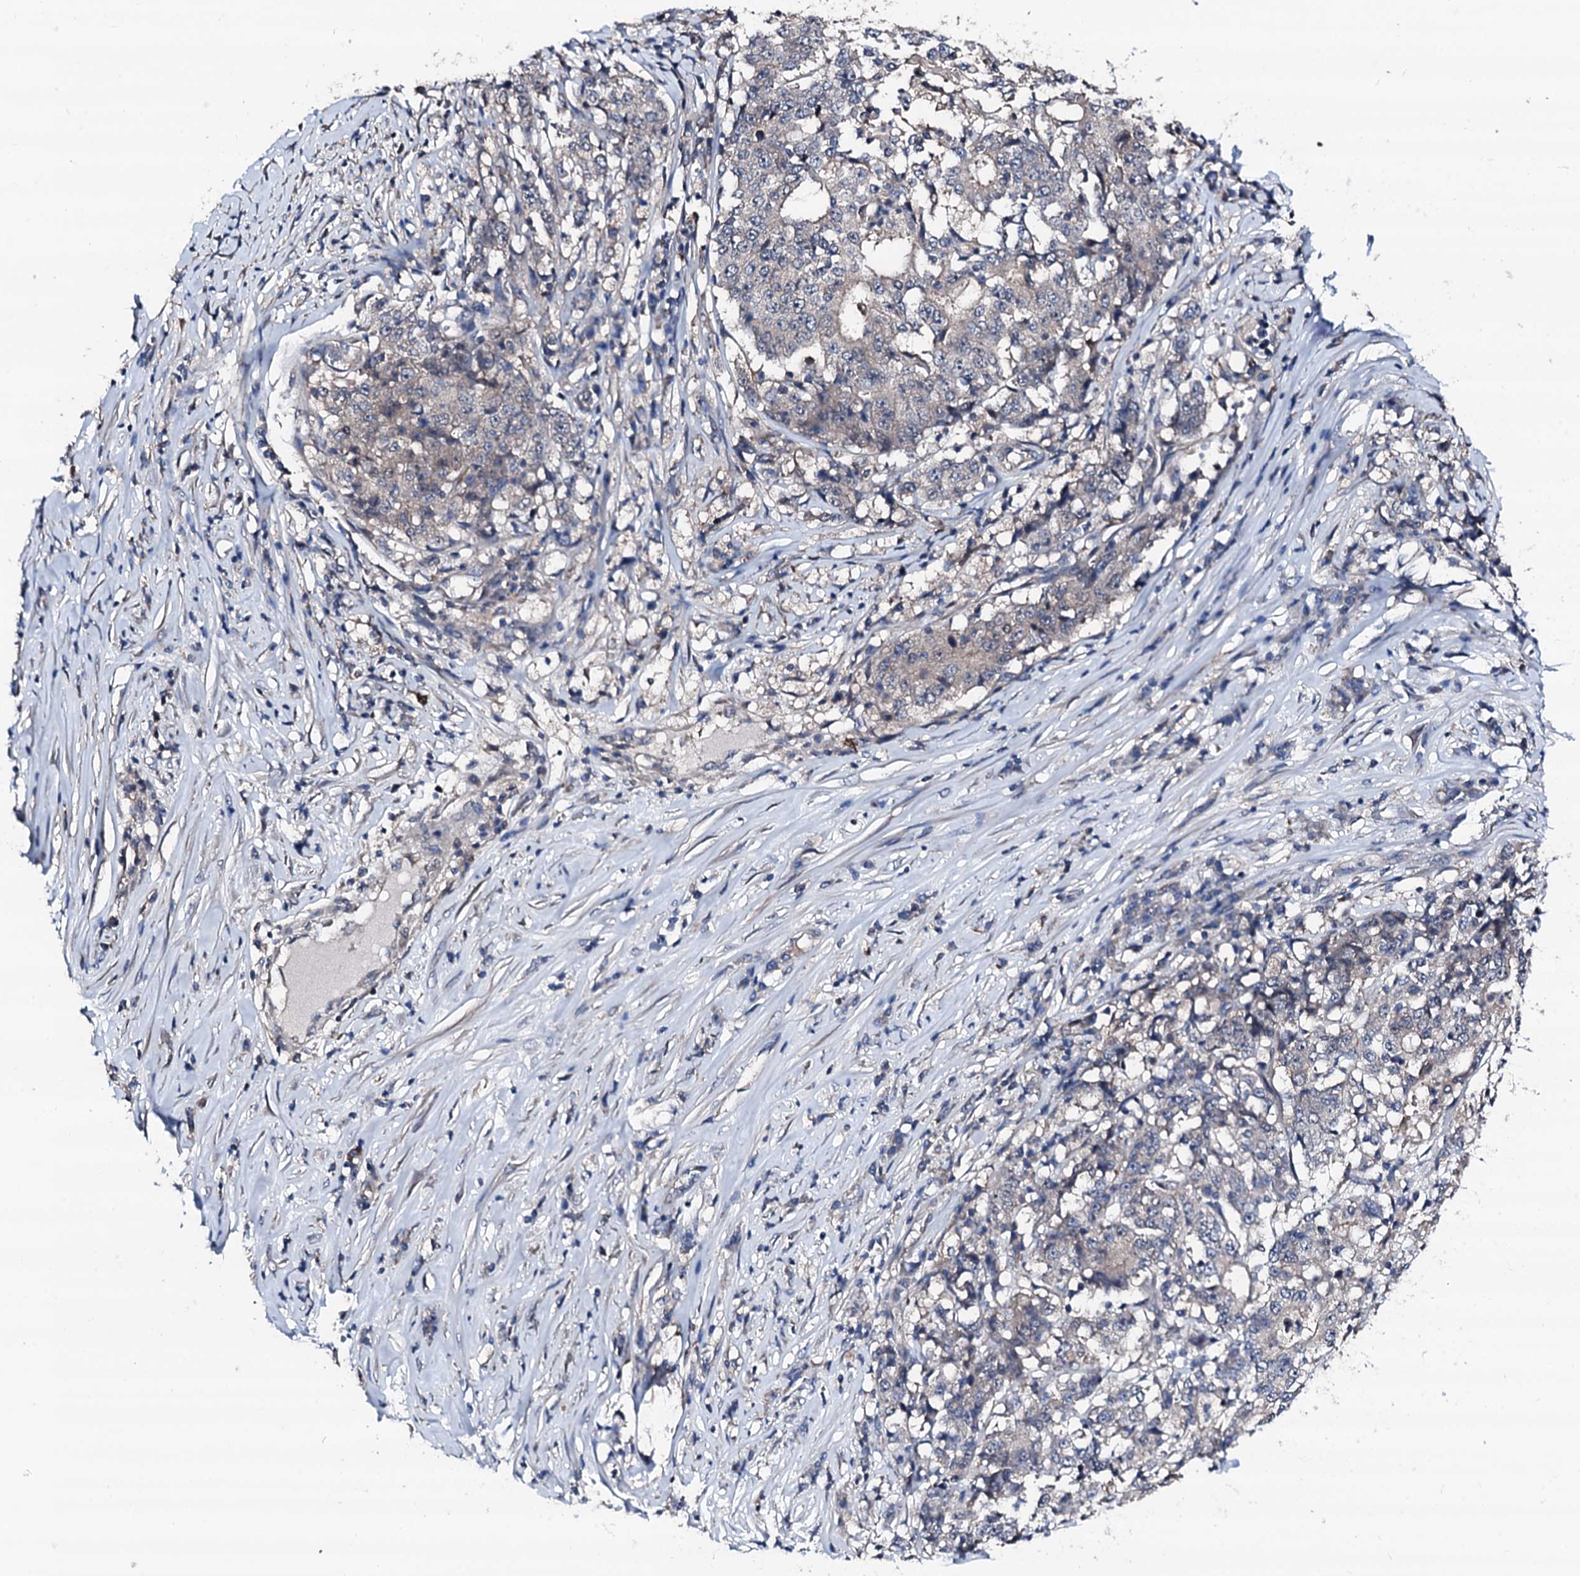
{"staining": {"intensity": "negative", "quantity": "none", "location": "none"}, "tissue": "stomach cancer", "cell_type": "Tumor cells", "image_type": "cancer", "snomed": [{"axis": "morphology", "description": "Adenocarcinoma, NOS"}, {"axis": "topography", "description": "Stomach"}], "caption": "Histopathology image shows no protein staining in tumor cells of adenocarcinoma (stomach) tissue. Brightfield microscopy of immunohistochemistry stained with DAB (brown) and hematoxylin (blue), captured at high magnification.", "gene": "TRAFD1", "patient": {"sex": "male", "age": 59}}